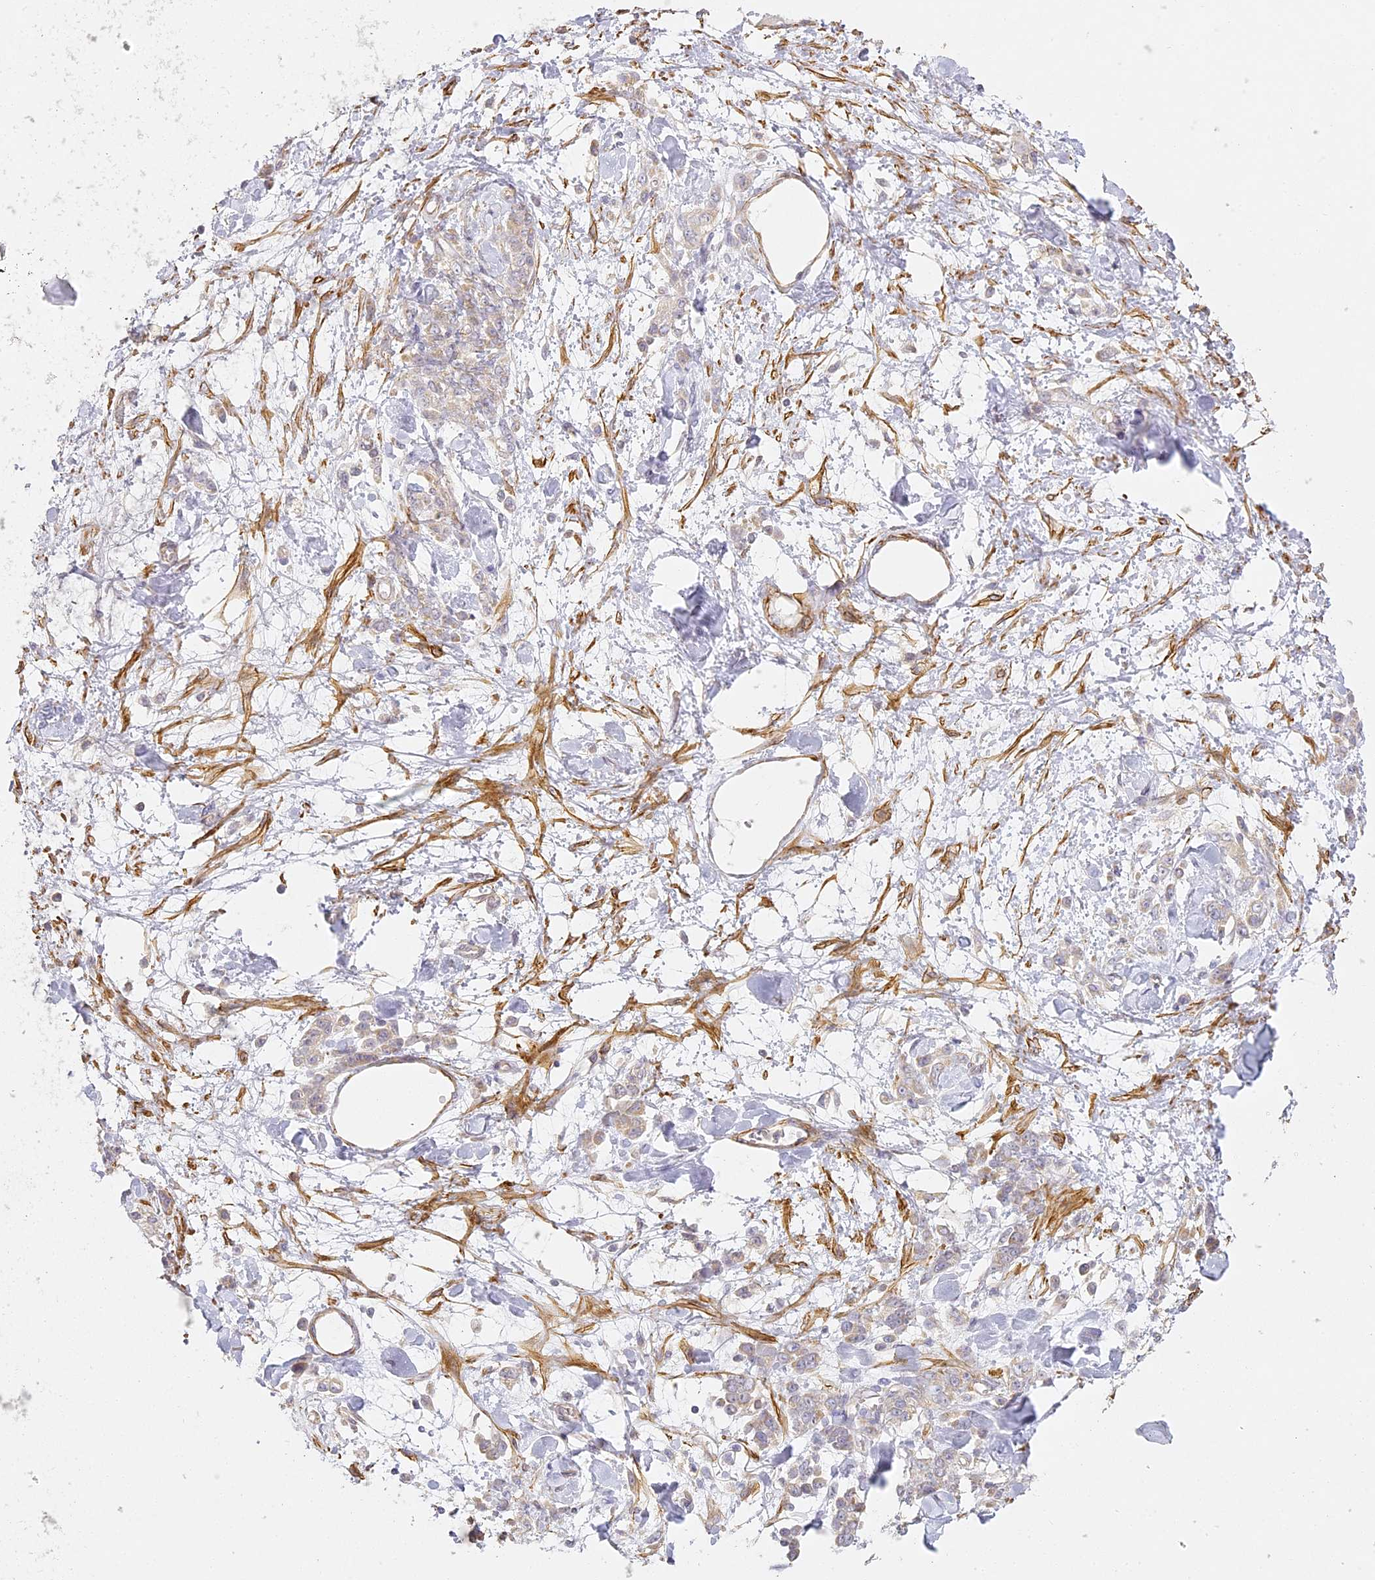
{"staining": {"intensity": "weak", "quantity": "<25%", "location": "cytoplasmic/membranous"}, "tissue": "stomach cancer", "cell_type": "Tumor cells", "image_type": "cancer", "snomed": [{"axis": "morphology", "description": "Normal tissue, NOS"}, {"axis": "morphology", "description": "Adenocarcinoma, NOS"}, {"axis": "topography", "description": "Stomach"}], "caption": "This is an immunohistochemistry histopathology image of human stomach cancer (adenocarcinoma). There is no positivity in tumor cells.", "gene": "MED28", "patient": {"sex": "male", "age": 82}}